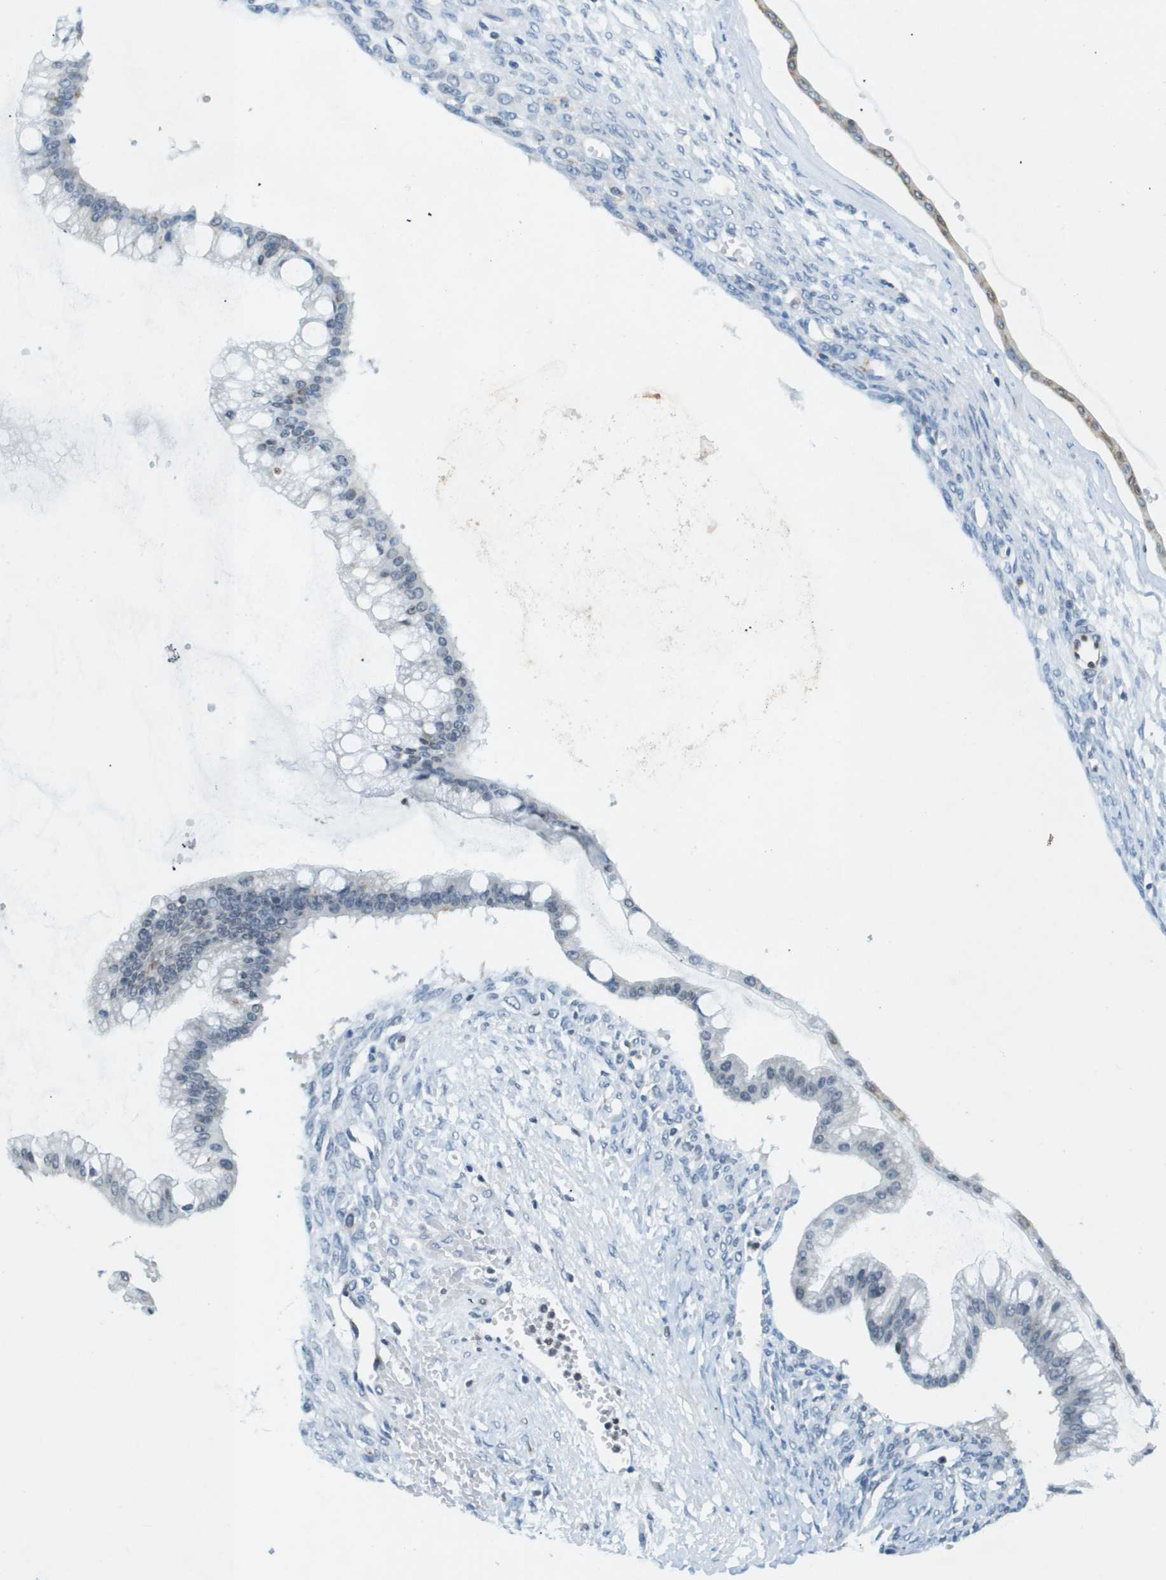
{"staining": {"intensity": "weak", "quantity": "<25%", "location": "cytoplasmic/membranous"}, "tissue": "ovarian cancer", "cell_type": "Tumor cells", "image_type": "cancer", "snomed": [{"axis": "morphology", "description": "Cystadenocarcinoma, mucinous, NOS"}, {"axis": "topography", "description": "Ovary"}], "caption": "IHC of human ovarian cancer (mucinous cystadenocarcinoma) exhibits no staining in tumor cells.", "gene": "UVRAG", "patient": {"sex": "female", "age": 73}}